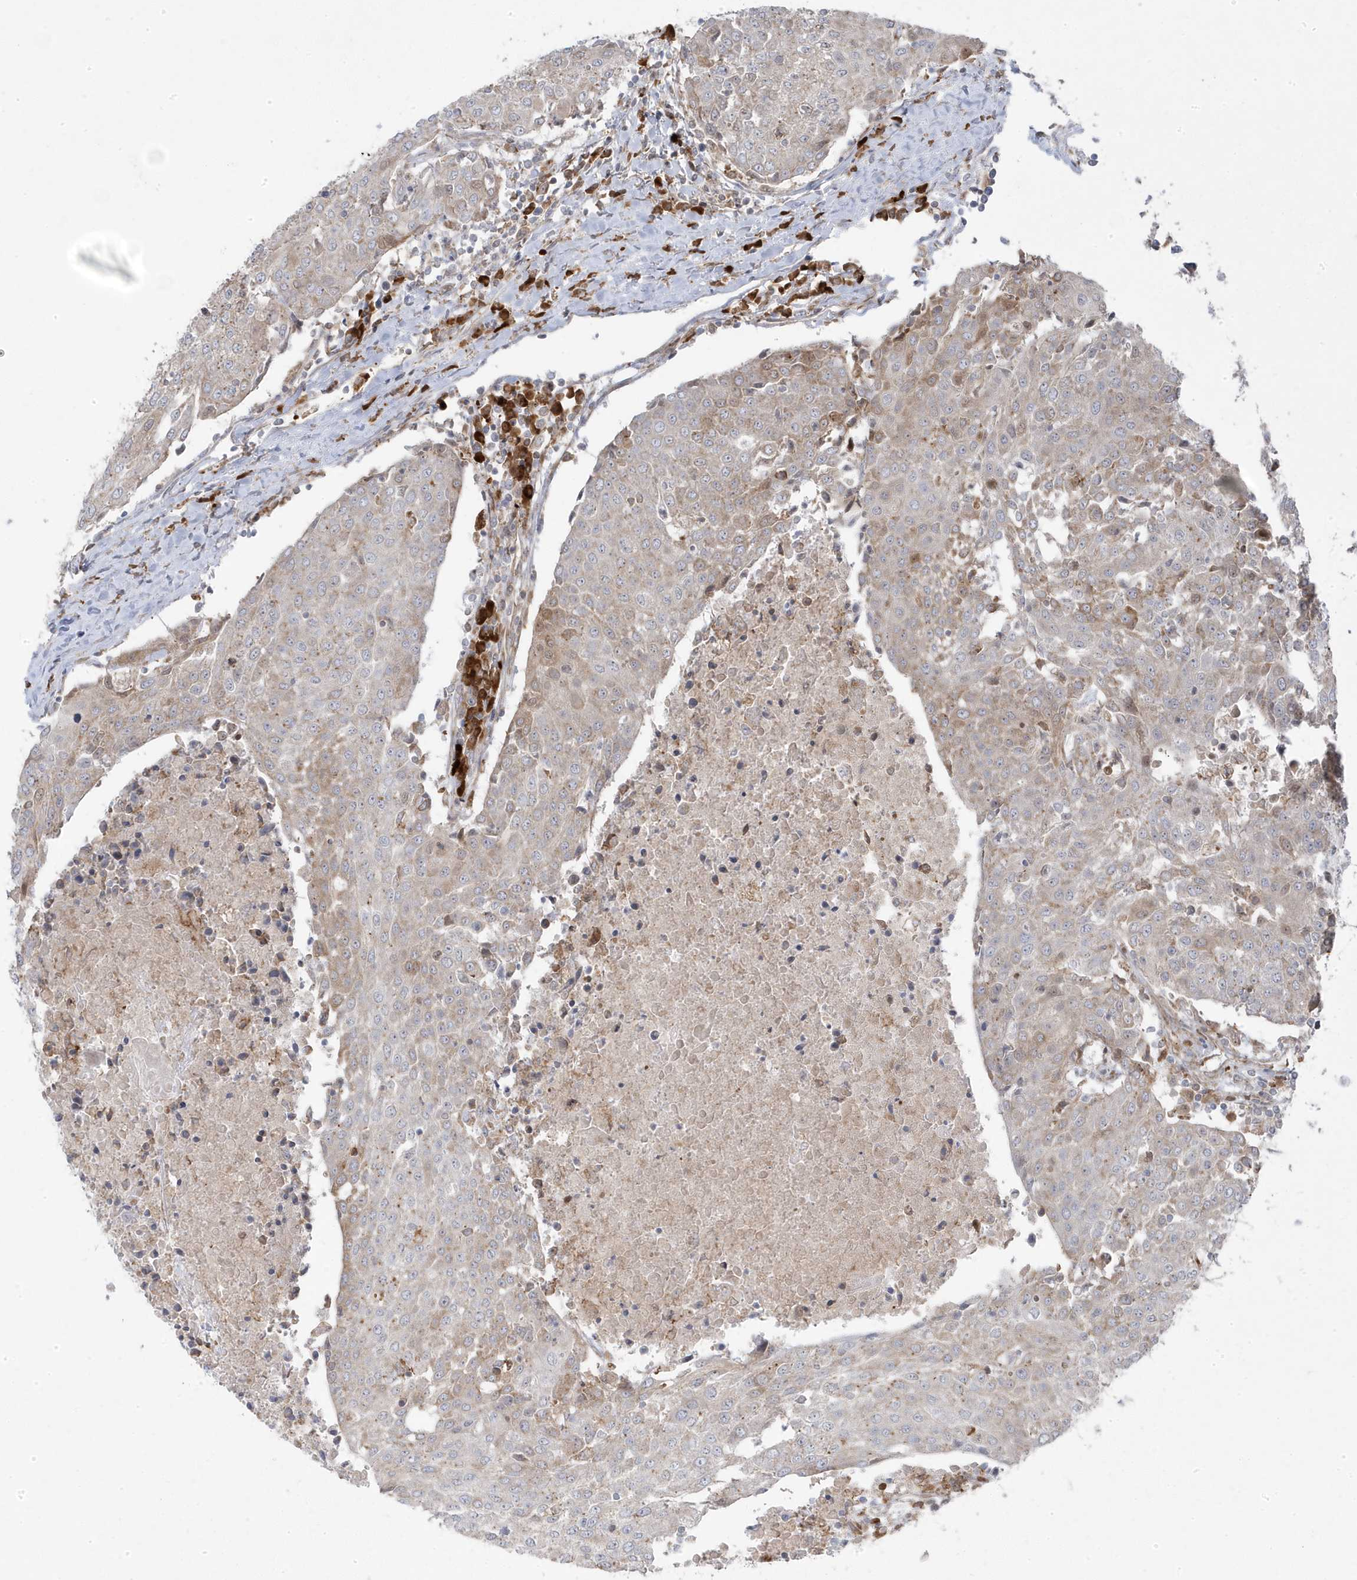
{"staining": {"intensity": "moderate", "quantity": "25%-75%", "location": "cytoplasmic/membranous"}, "tissue": "urothelial cancer", "cell_type": "Tumor cells", "image_type": "cancer", "snomed": [{"axis": "morphology", "description": "Urothelial carcinoma, High grade"}, {"axis": "topography", "description": "Urinary bladder"}], "caption": "Human urothelial carcinoma (high-grade) stained with a protein marker demonstrates moderate staining in tumor cells.", "gene": "ZNF654", "patient": {"sex": "female", "age": 85}}